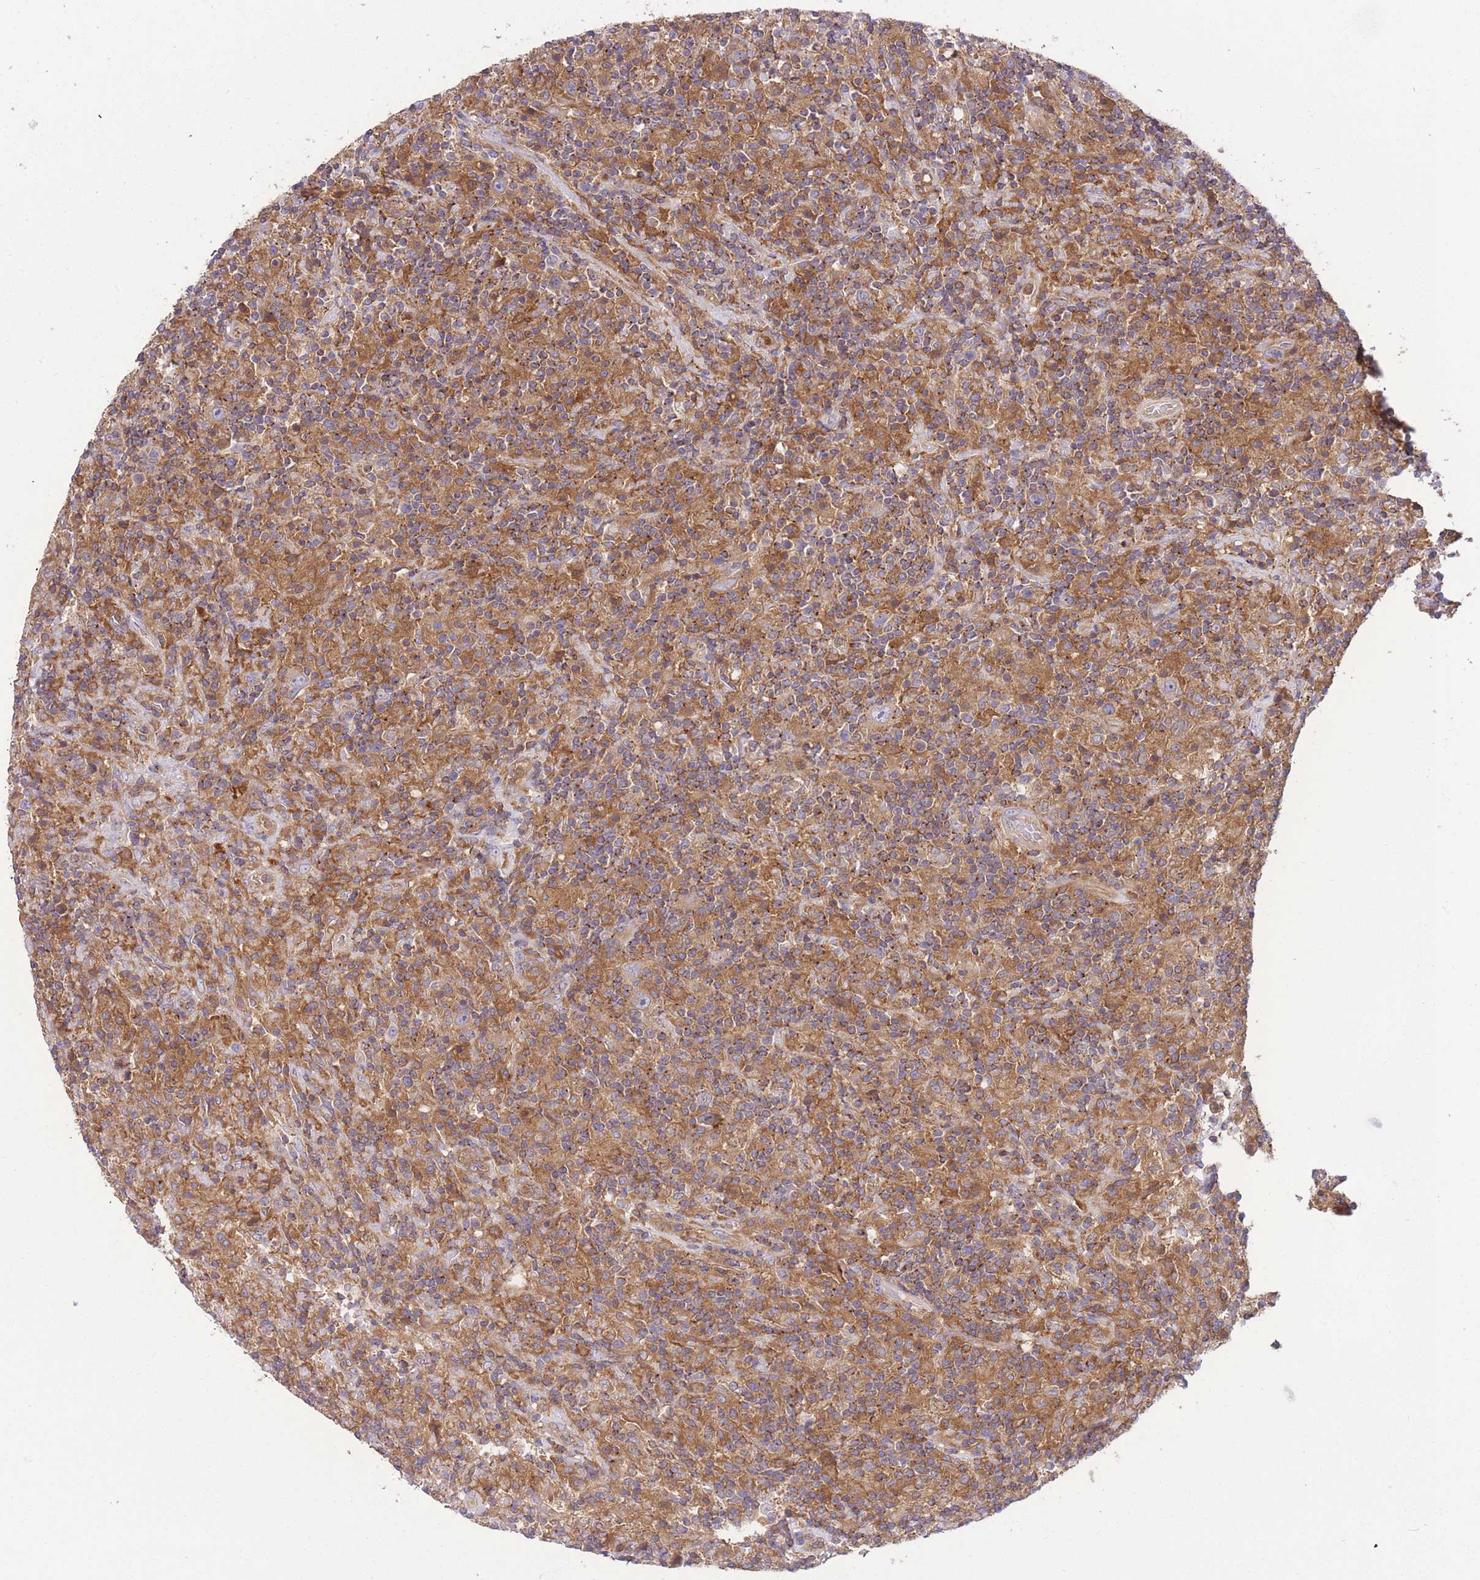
{"staining": {"intensity": "weak", "quantity": "<25%", "location": "cytoplasmic/membranous"}, "tissue": "lymphoma", "cell_type": "Tumor cells", "image_type": "cancer", "snomed": [{"axis": "morphology", "description": "Hodgkin's disease, NOS"}, {"axis": "topography", "description": "Lymph node"}], "caption": "Immunohistochemistry photomicrograph of neoplastic tissue: human Hodgkin's disease stained with DAB (3,3'-diaminobenzidine) shows no significant protein expression in tumor cells.", "gene": "PRKAR1A", "patient": {"sex": "male", "age": 70}}